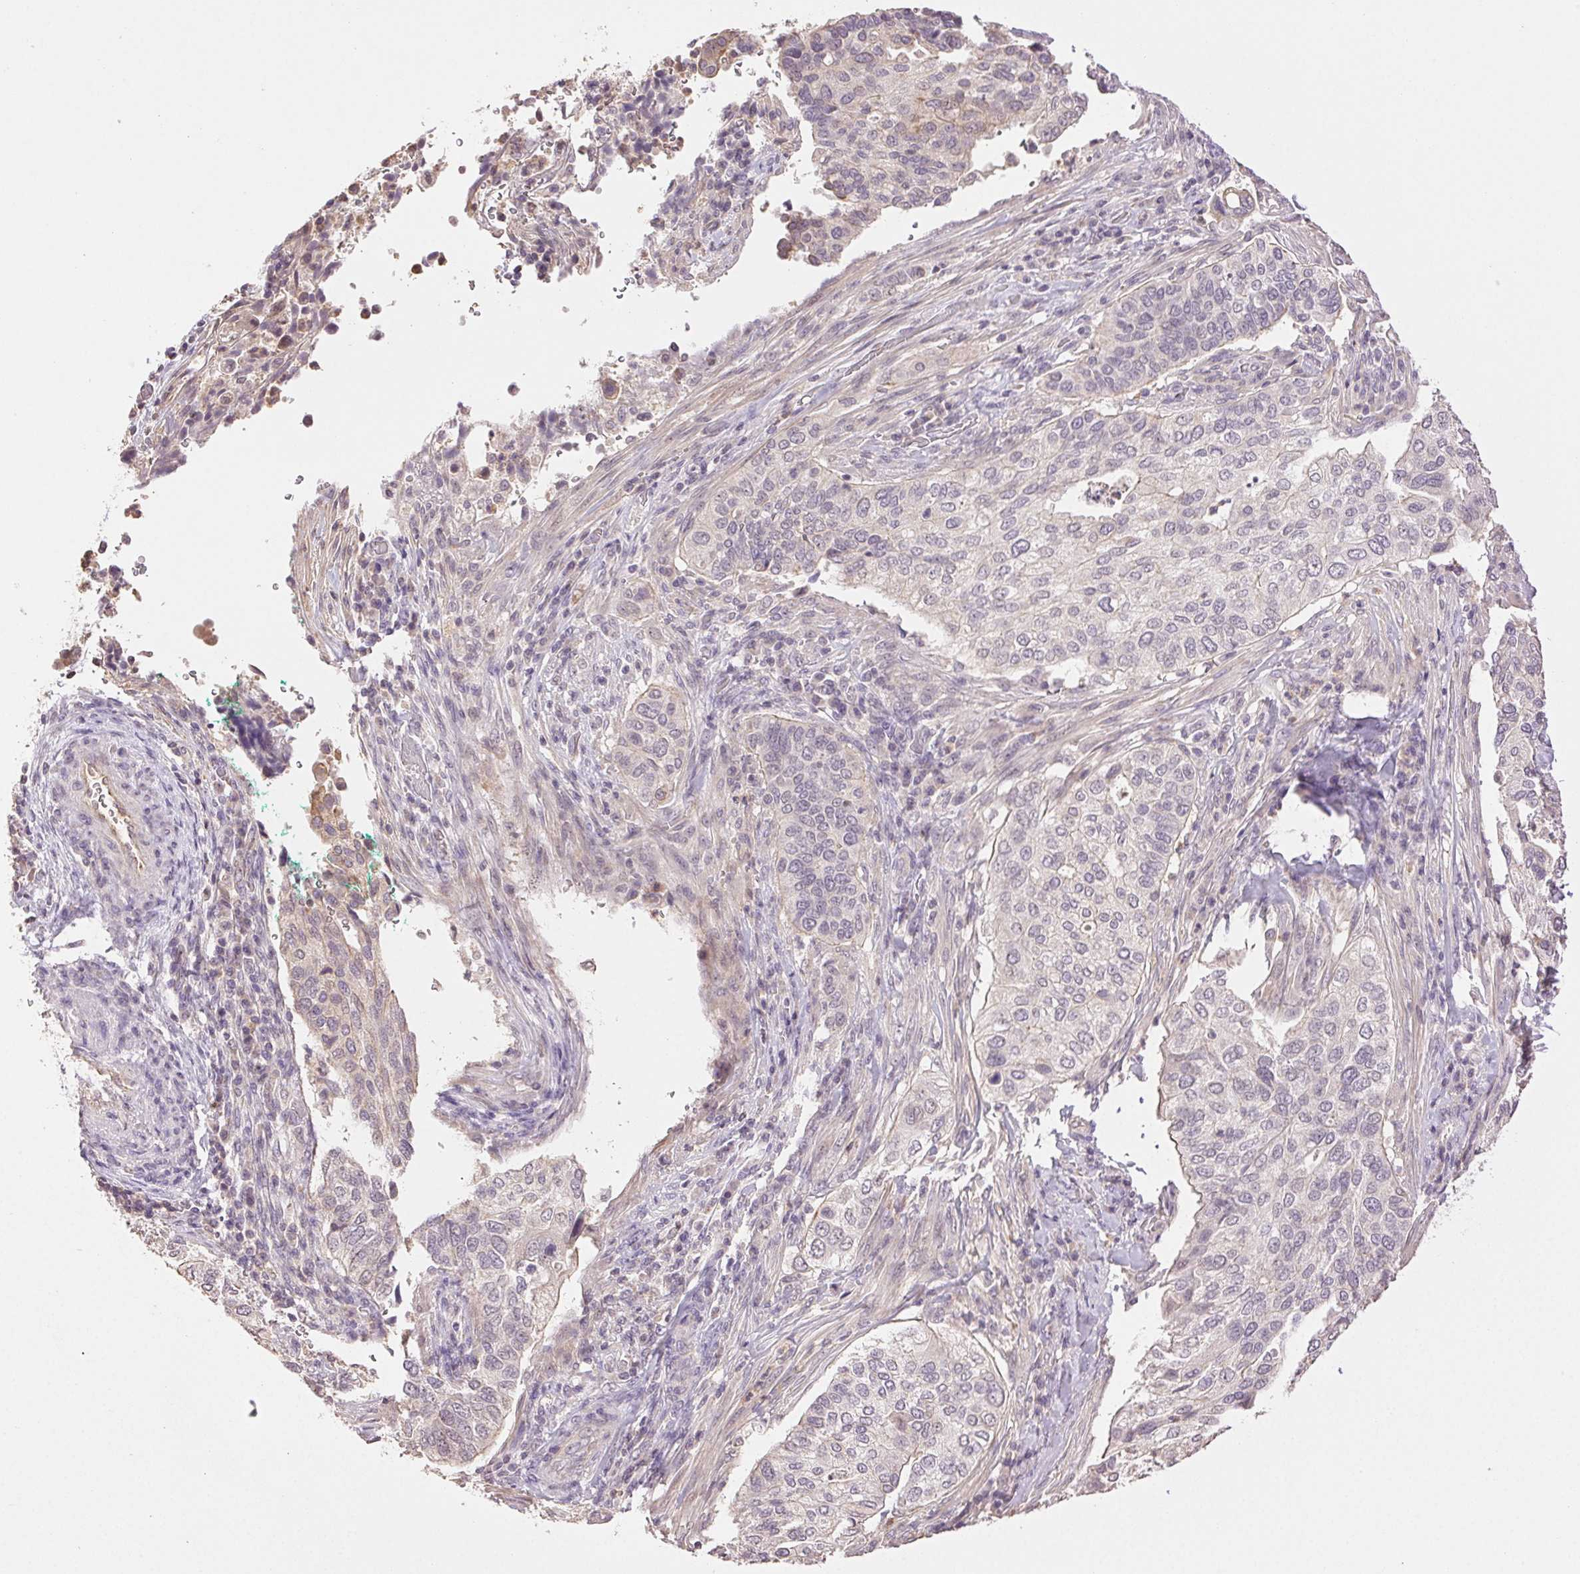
{"staining": {"intensity": "negative", "quantity": "none", "location": "none"}, "tissue": "cervical cancer", "cell_type": "Tumor cells", "image_type": "cancer", "snomed": [{"axis": "morphology", "description": "Squamous cell carcinoma, NOS"}, {"axis": "topography", "description": "Cervix"}], "caption": "Protein analysis of cervical cancer demonstrates no significant expression in tumor cells.", "gene": "TMEM253", "patient": {"sex": "female", "age": 38}}